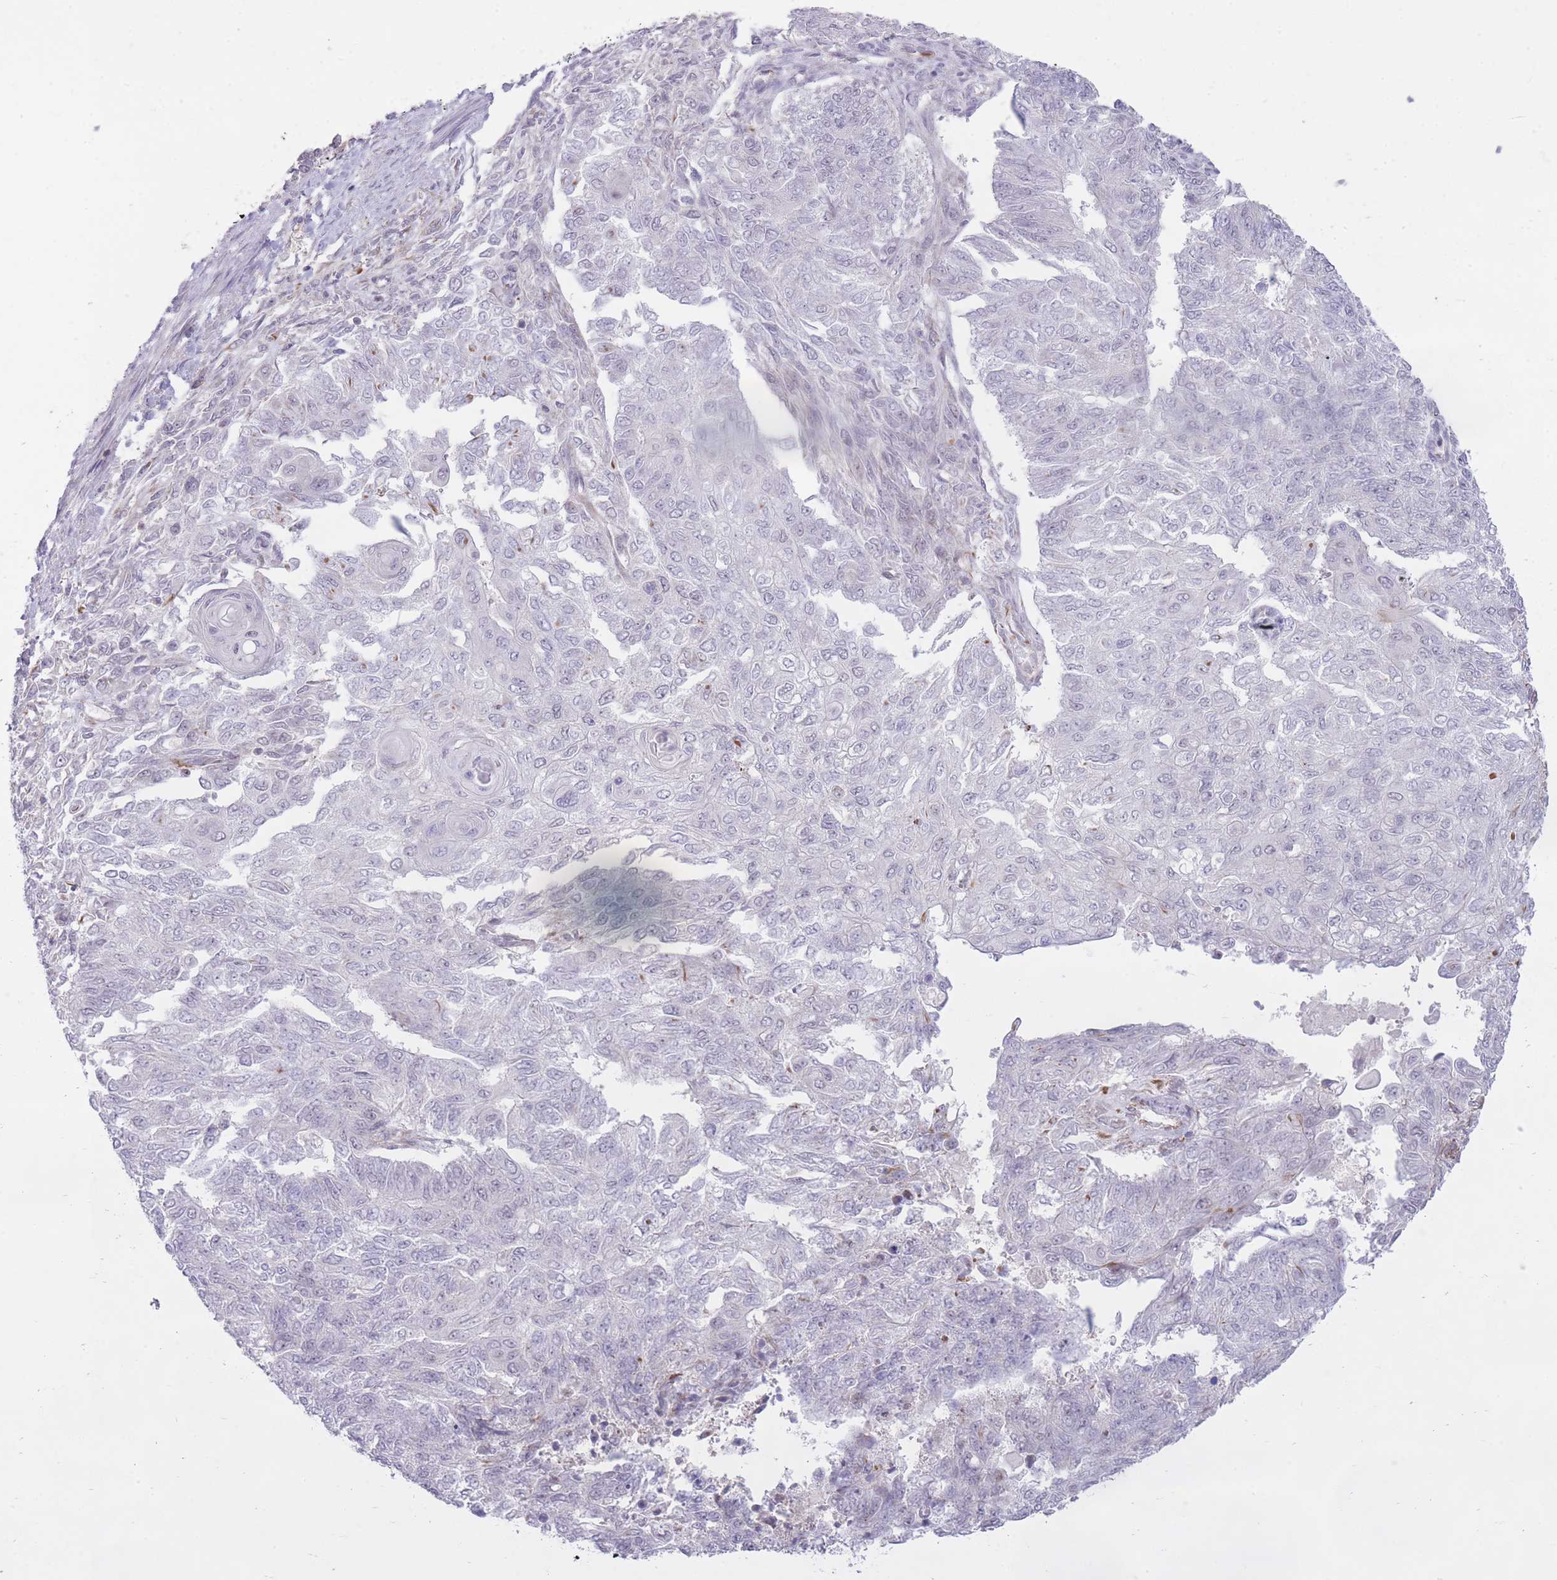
{"staining": {"intensity": "negative", "quantity": "none", "location": "none"}, "tissue": "endometrial cancer", "cell_type": "Tumor cells", "image_type": "cancer", "snomed": [{"axis": "morphology", "description": "Adenocarcinoma, NOS"}, {"axis": "topography", "description": "Endometrium"}], "caption": "Immunohistochemical staining of human endometrial cancer (adenocarcinoma) reveals no significant positivity in tumor cells. Nuclei are stained in blue.", "gene": "ELL", "patient": {"sex": "female", "age": 32}}